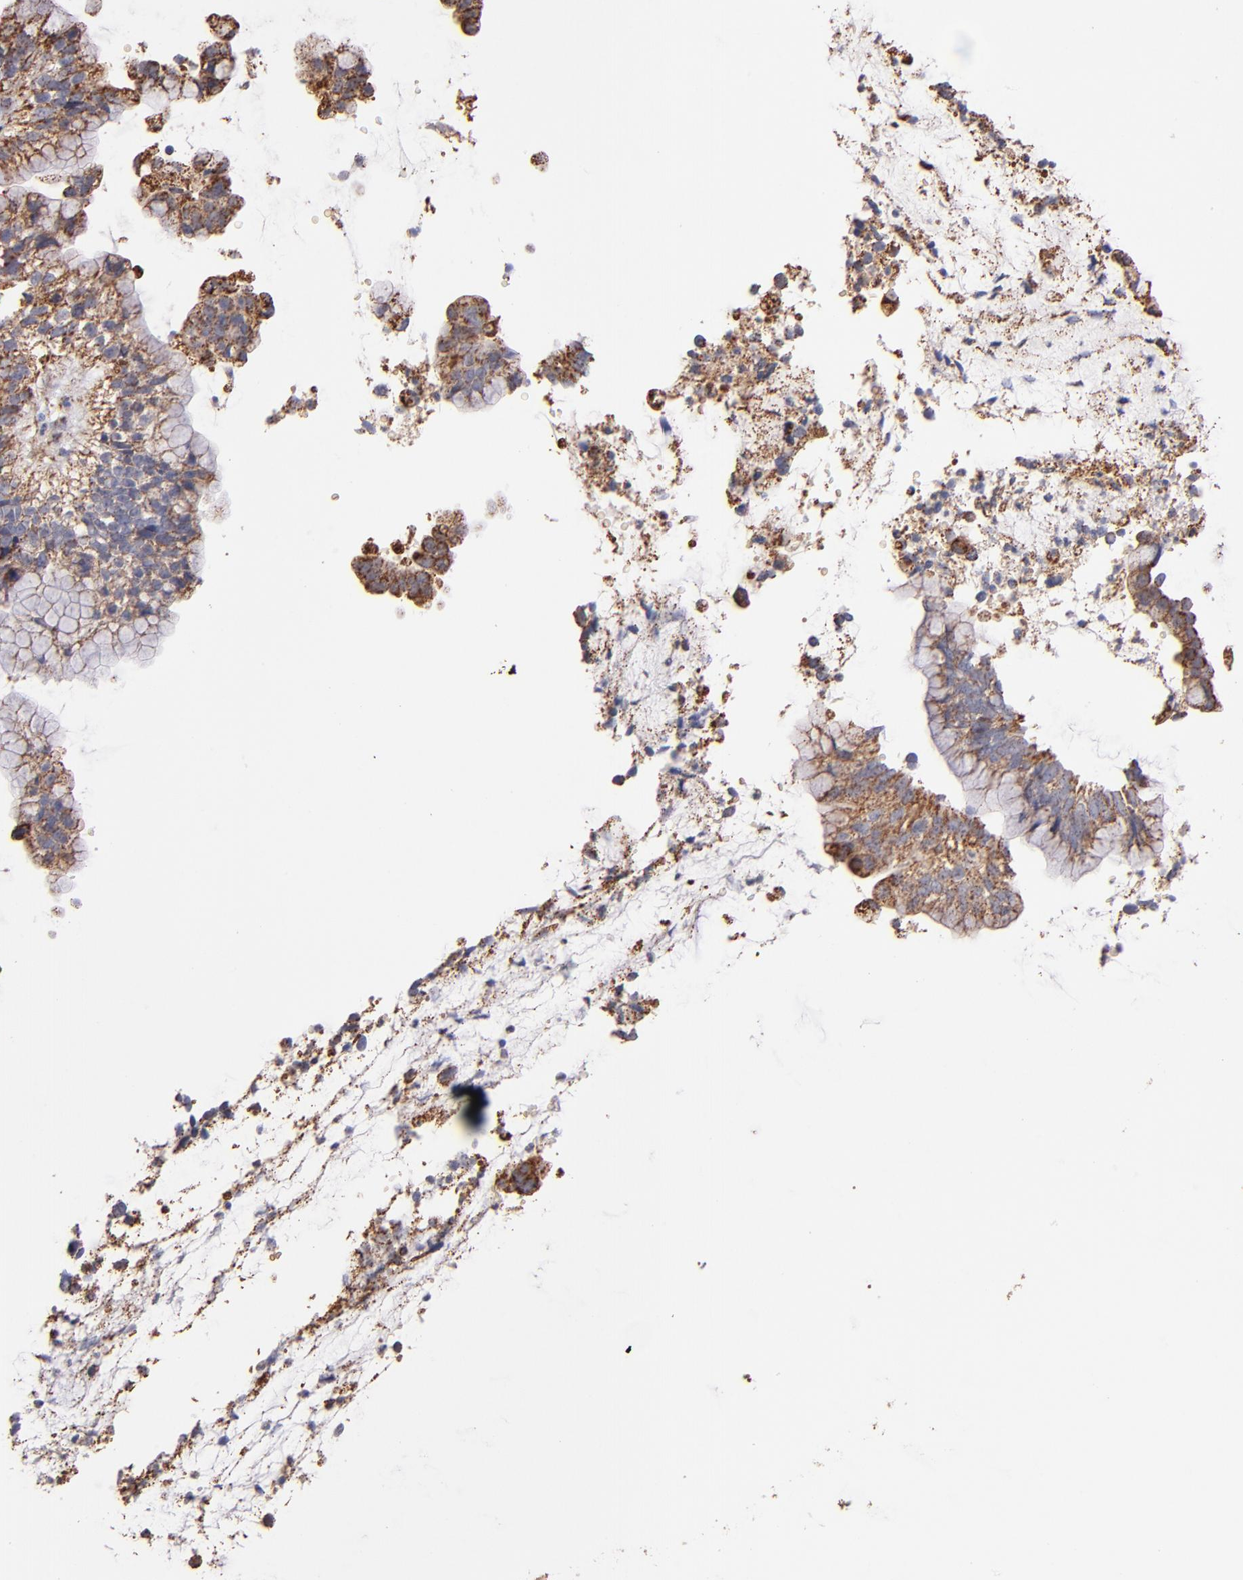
{"staining": {"intensity": "moderate", "quantity": ">75%", "location": "cytoplasmic/membranous"}, "tissue": "cervical cancer", "cell_type": "Tumor cells", "image_type": "cancer", "snomed": [{"axis": "morphology", "description": "Adenocarcinoma, NOS"}, {"axis": "topography", "description": "Cervix"}], "caption": "DAB immunohistochemical staining of human cervical adenocarcinoma demonstrates moderate cytoplasmic/membranous protein positivity in about >75% of tumor cells.", "gene": "DLST", "patient": {"sex": "female", "age": 44}}